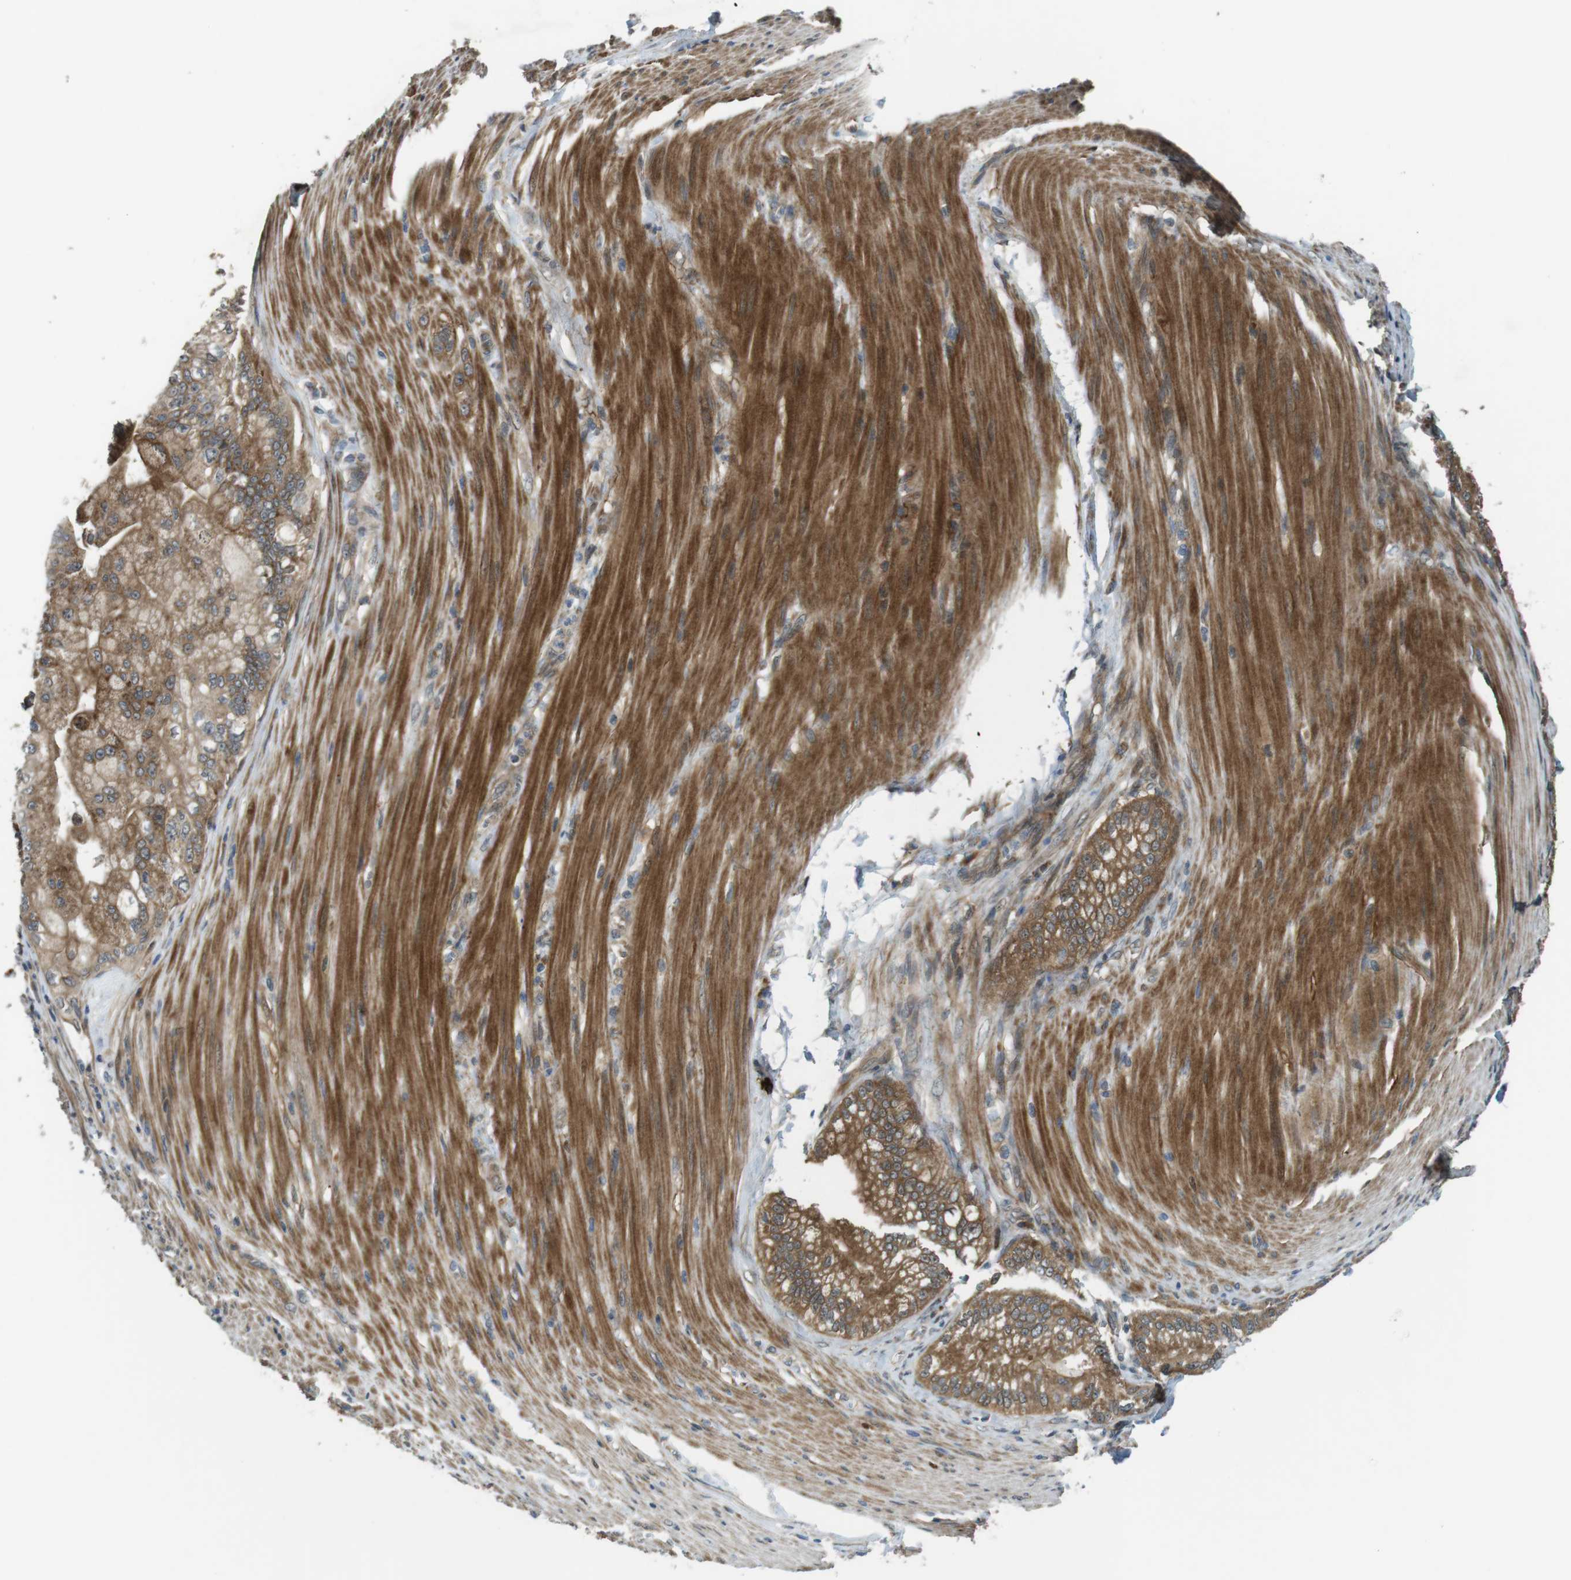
{"staining": {"intensity": "moderate", "quantity": ">75%", "location": "cytoplasmic/membranous"}, "tissue": "pancreatic cancer", "cell_type": "Tumor cells", "image_type": "cancer", "snomed": [{"axis": "morphology", "description": "Normal tissue, NOS"}, {"axis": "topography", "description": "Pancreas"}], "caption": "A photomicrograph of human pancreatic cancer stained for a protein exhibits moderate cytoplasmic/membranous brown staining in tumor cells.", "gene": "IFFO2", "patient": {"sex": "male", "age": 42}}